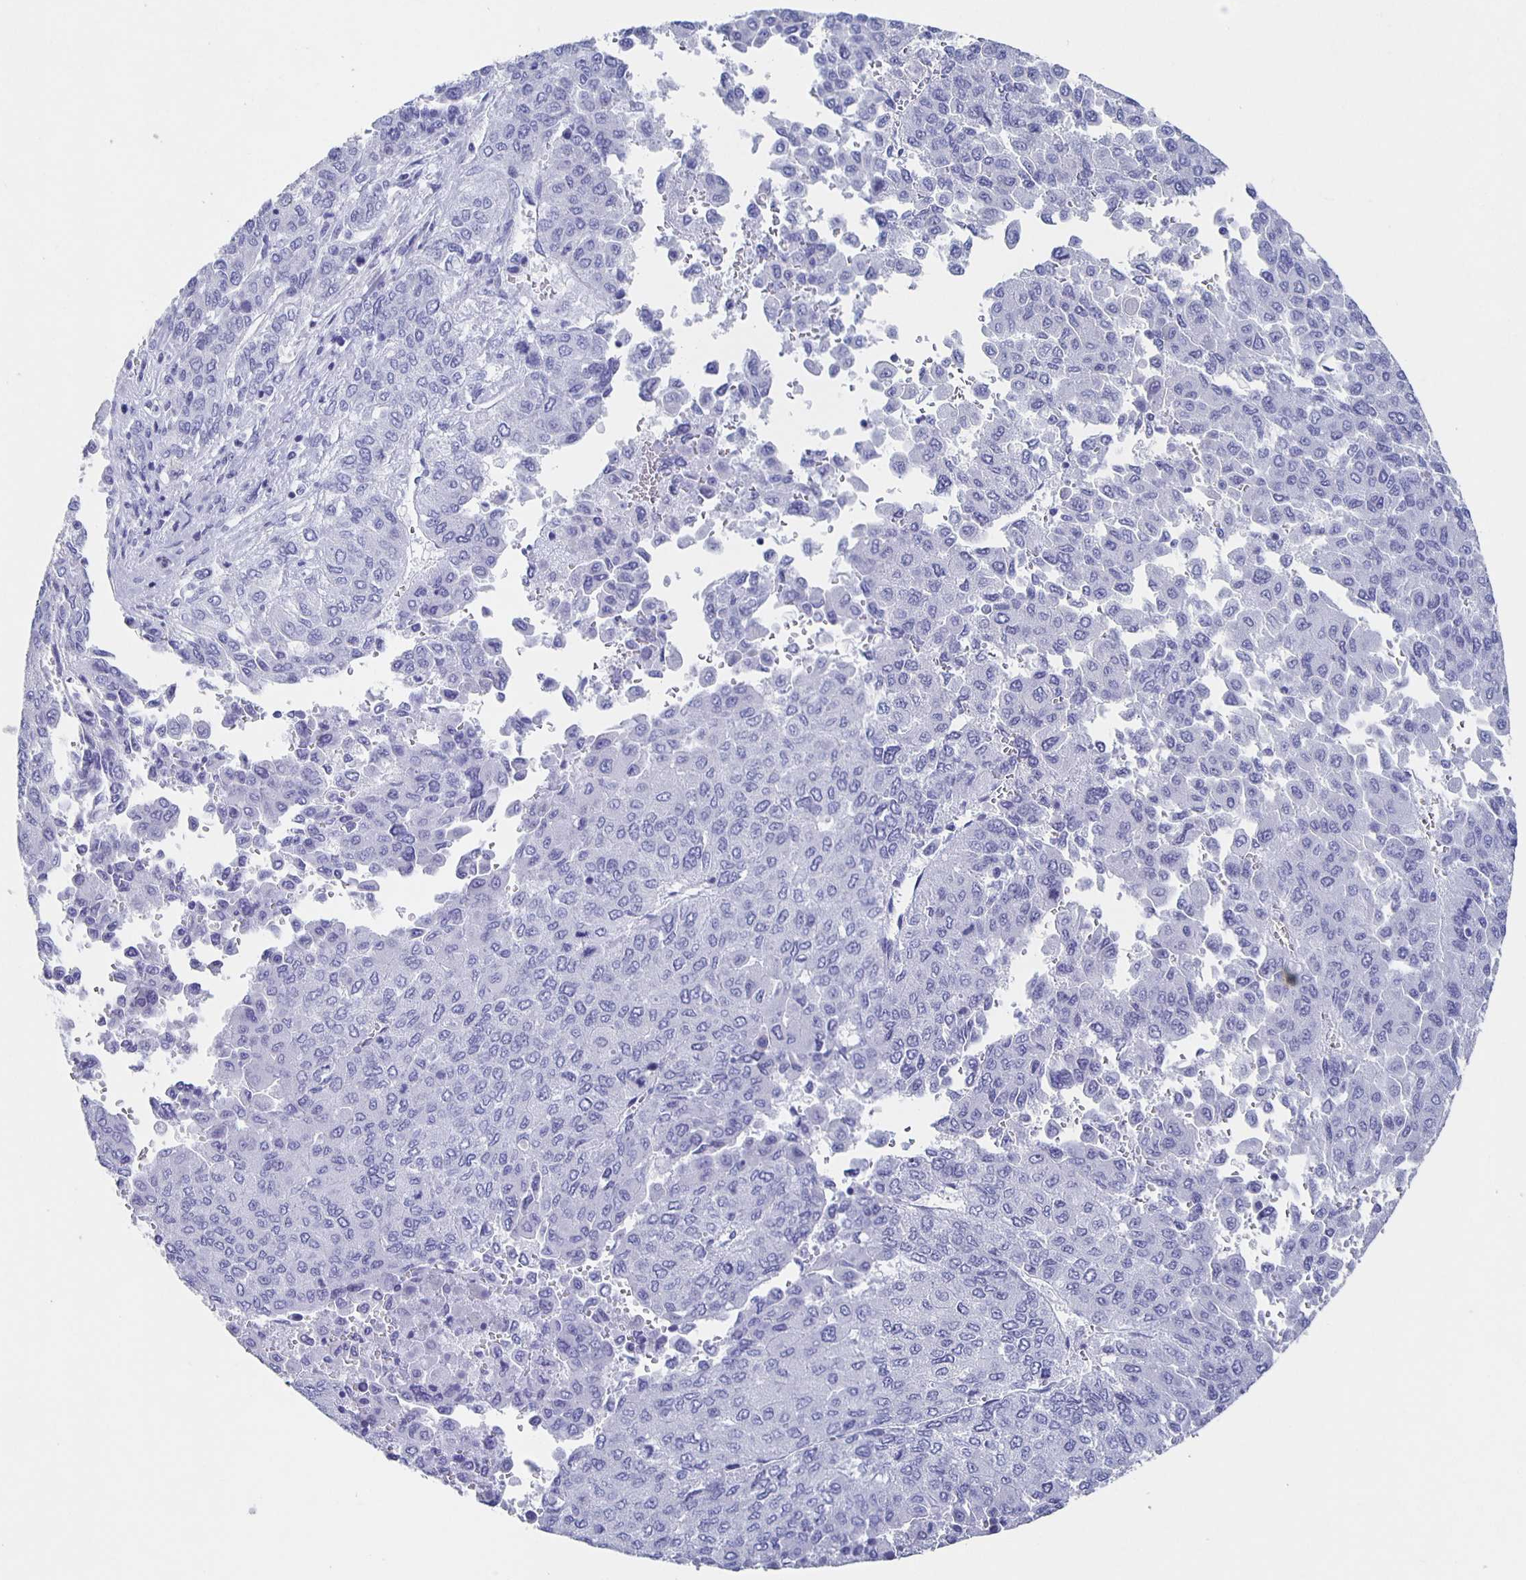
{"staining": {"intensity": "negative", "quantity": "none", "location": "none"}, "tissue": "liver cancer", "cell_type": "Tumor cells", "image_type": "cancer", "snomed": [{"axis": "morphology", "description": "Carcinoma, Hepatocellular, NOS"}, {"axis": "topography", "description": "Liver"}], "caption": "Human liver cancer (hepatocellular carcinoma) stained for a protein using immunohistochemistry exhibits no expression in tumor cells.", "gene": "SLC34A2", "patient": {"sex": "female", "age": 41}}